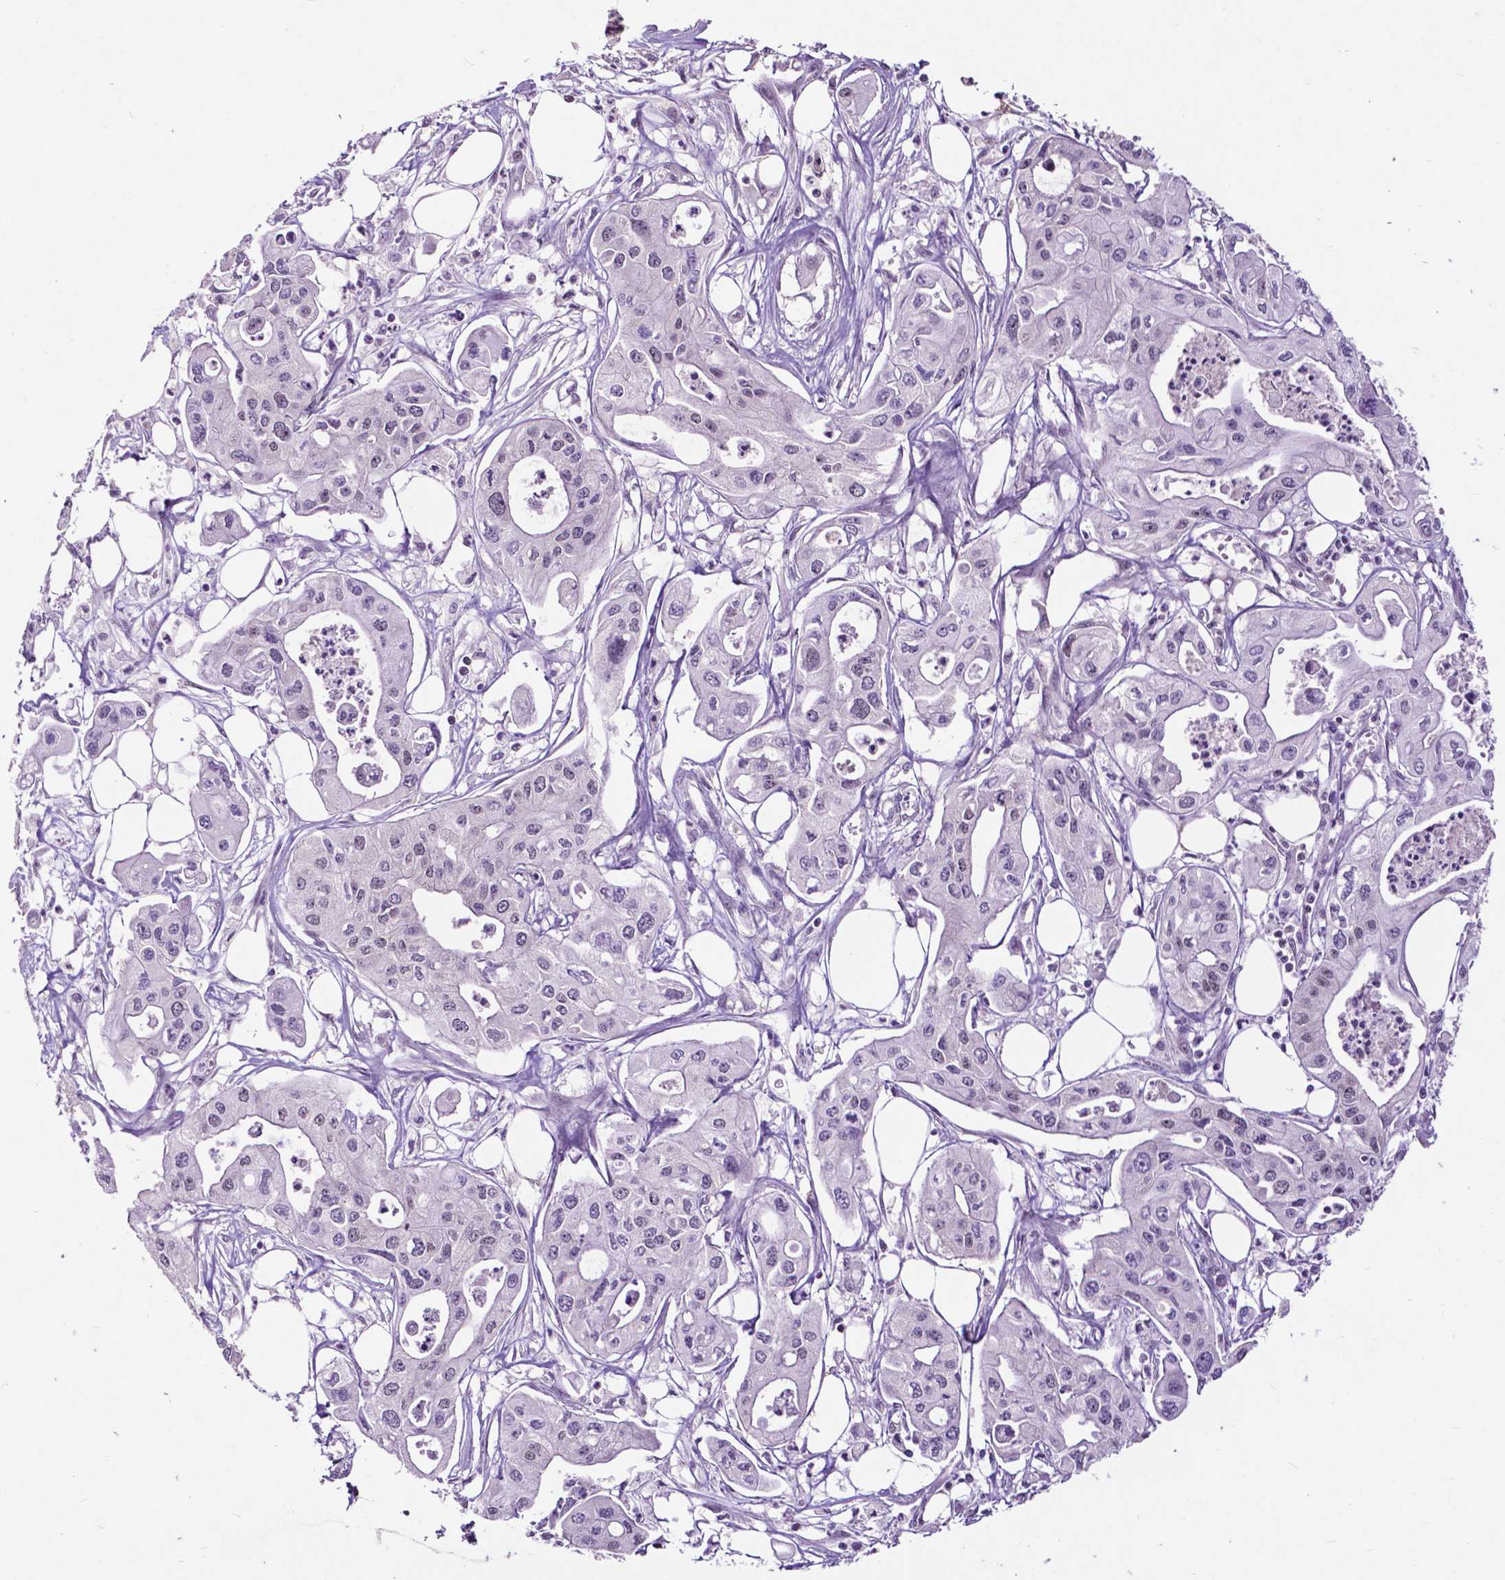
{"staining": {"intensity": "negative", "quantity": "none", "location": "none"}, "tissue": "pancreatic cancer", "cell_type": "Tumor cells", "image_type": "cancer", "snomed": [{"axis": "morphology", "description": "Adenocarcinoma, NOS"}, {"axis": "topography", "description": "Pancreas"}], "caption": "This photomicrograph is of pancreatic adenocarcinoma stained with immunohistochemistry to label a protein in brown with the nuclei are counter-stained blue. There is no staining in tumor cells.", "gene": "FAF1", "patient": {"sex": "male", "age": 70}}